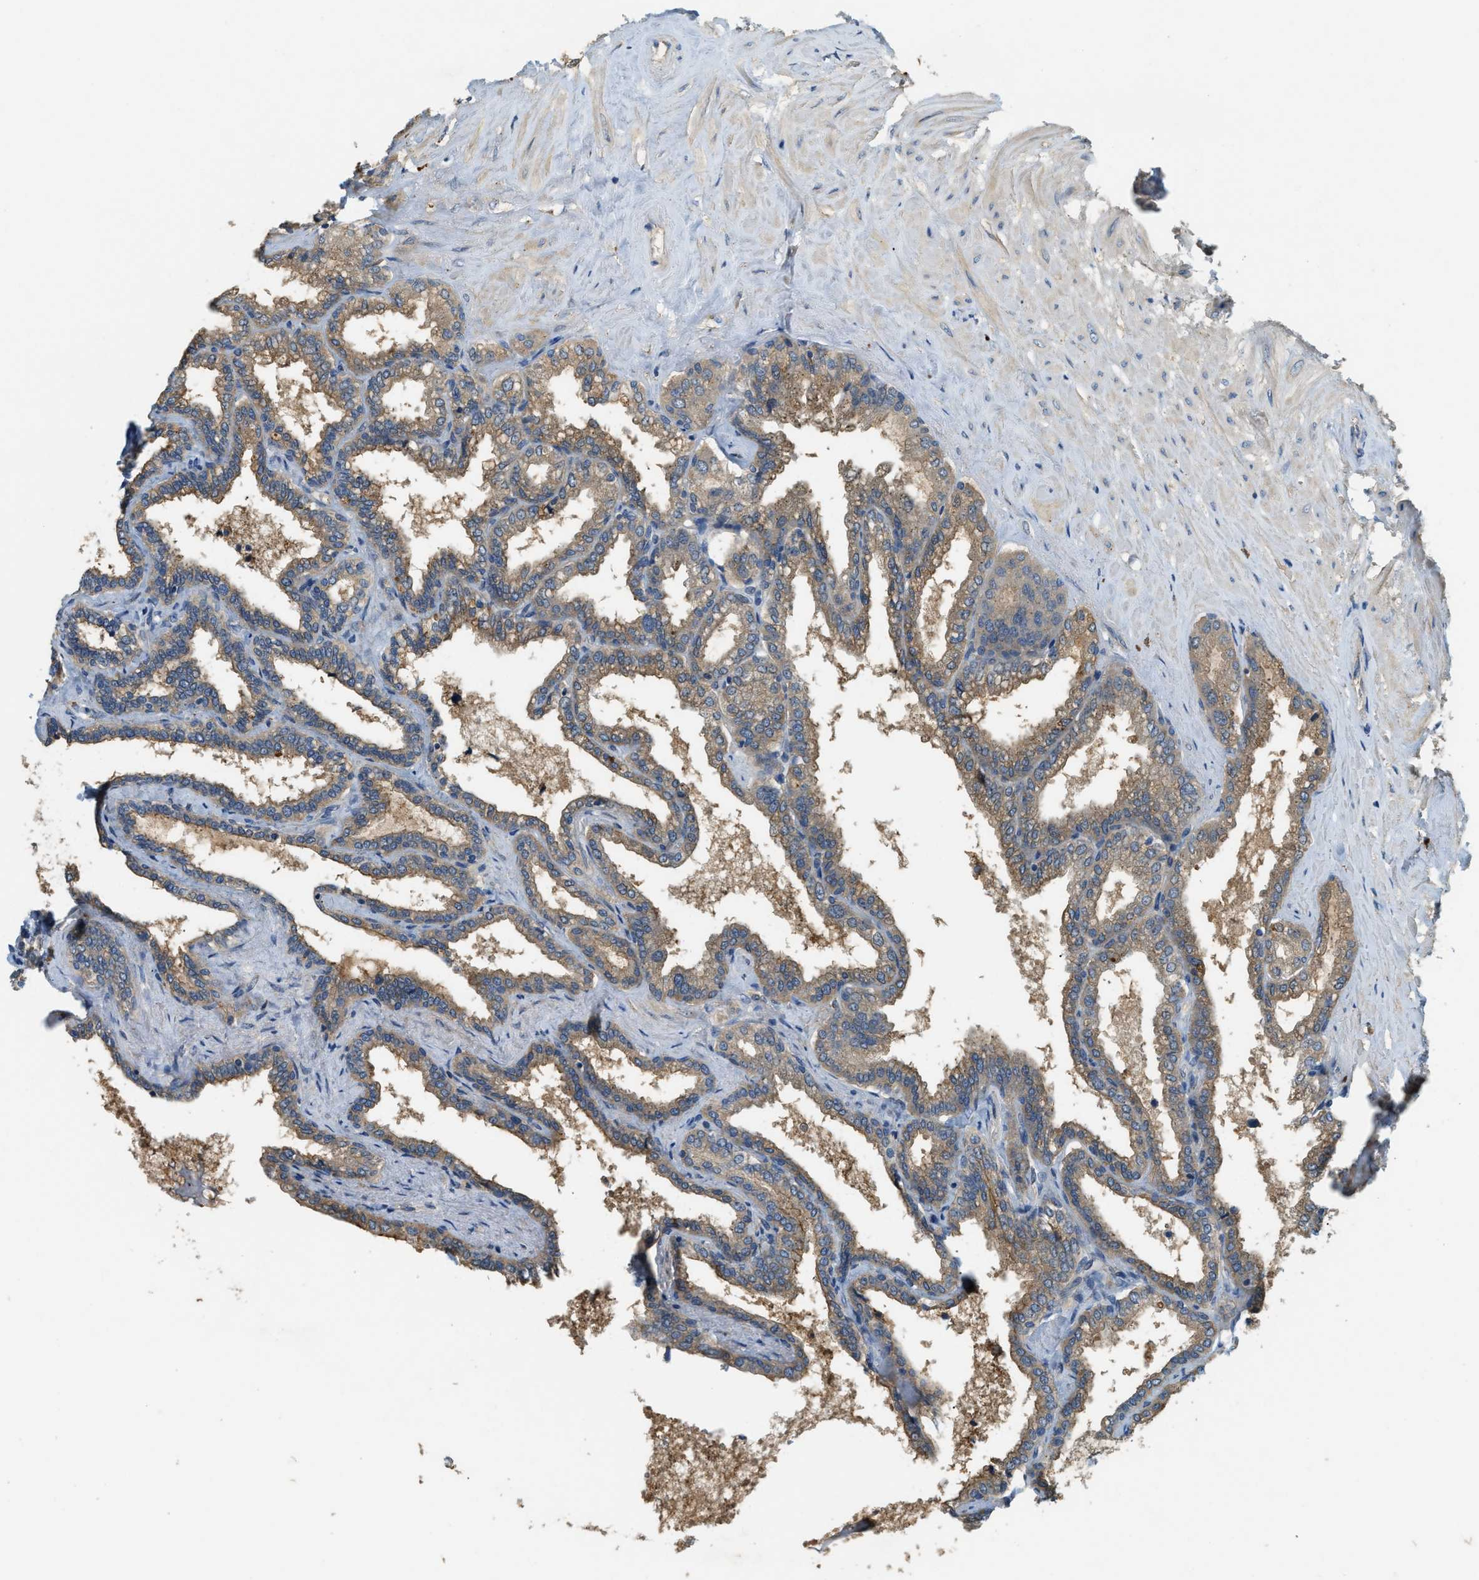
{"staining": {"intensity": "weak", "quantity": ">75%", "location": "cytoplasmic/membranous"}, "tissue": "seminal vesicle", "cell_type": "Glandular cells", "image_type": "normal", "snomed": [{"axis": "morphology", "description": "Normal tissue, NOS"}, {"axis": "topography", "description": "Seminal veicle"}], "caption": "Immunohistochemistry (IHC) staining of benign seminal vesicle, which reveals low levels of weak cytoplasmic/membranous positivity in about >75% of glandular cells indicating weak cytoplasmic/membranous protein staining. The staining was performed using DAB (brown) for protein detection and nuclei were counterstained in hematoxylin (blue).", "gene": "CFLAR", "patient": {"sex": "male", "age": 46}}